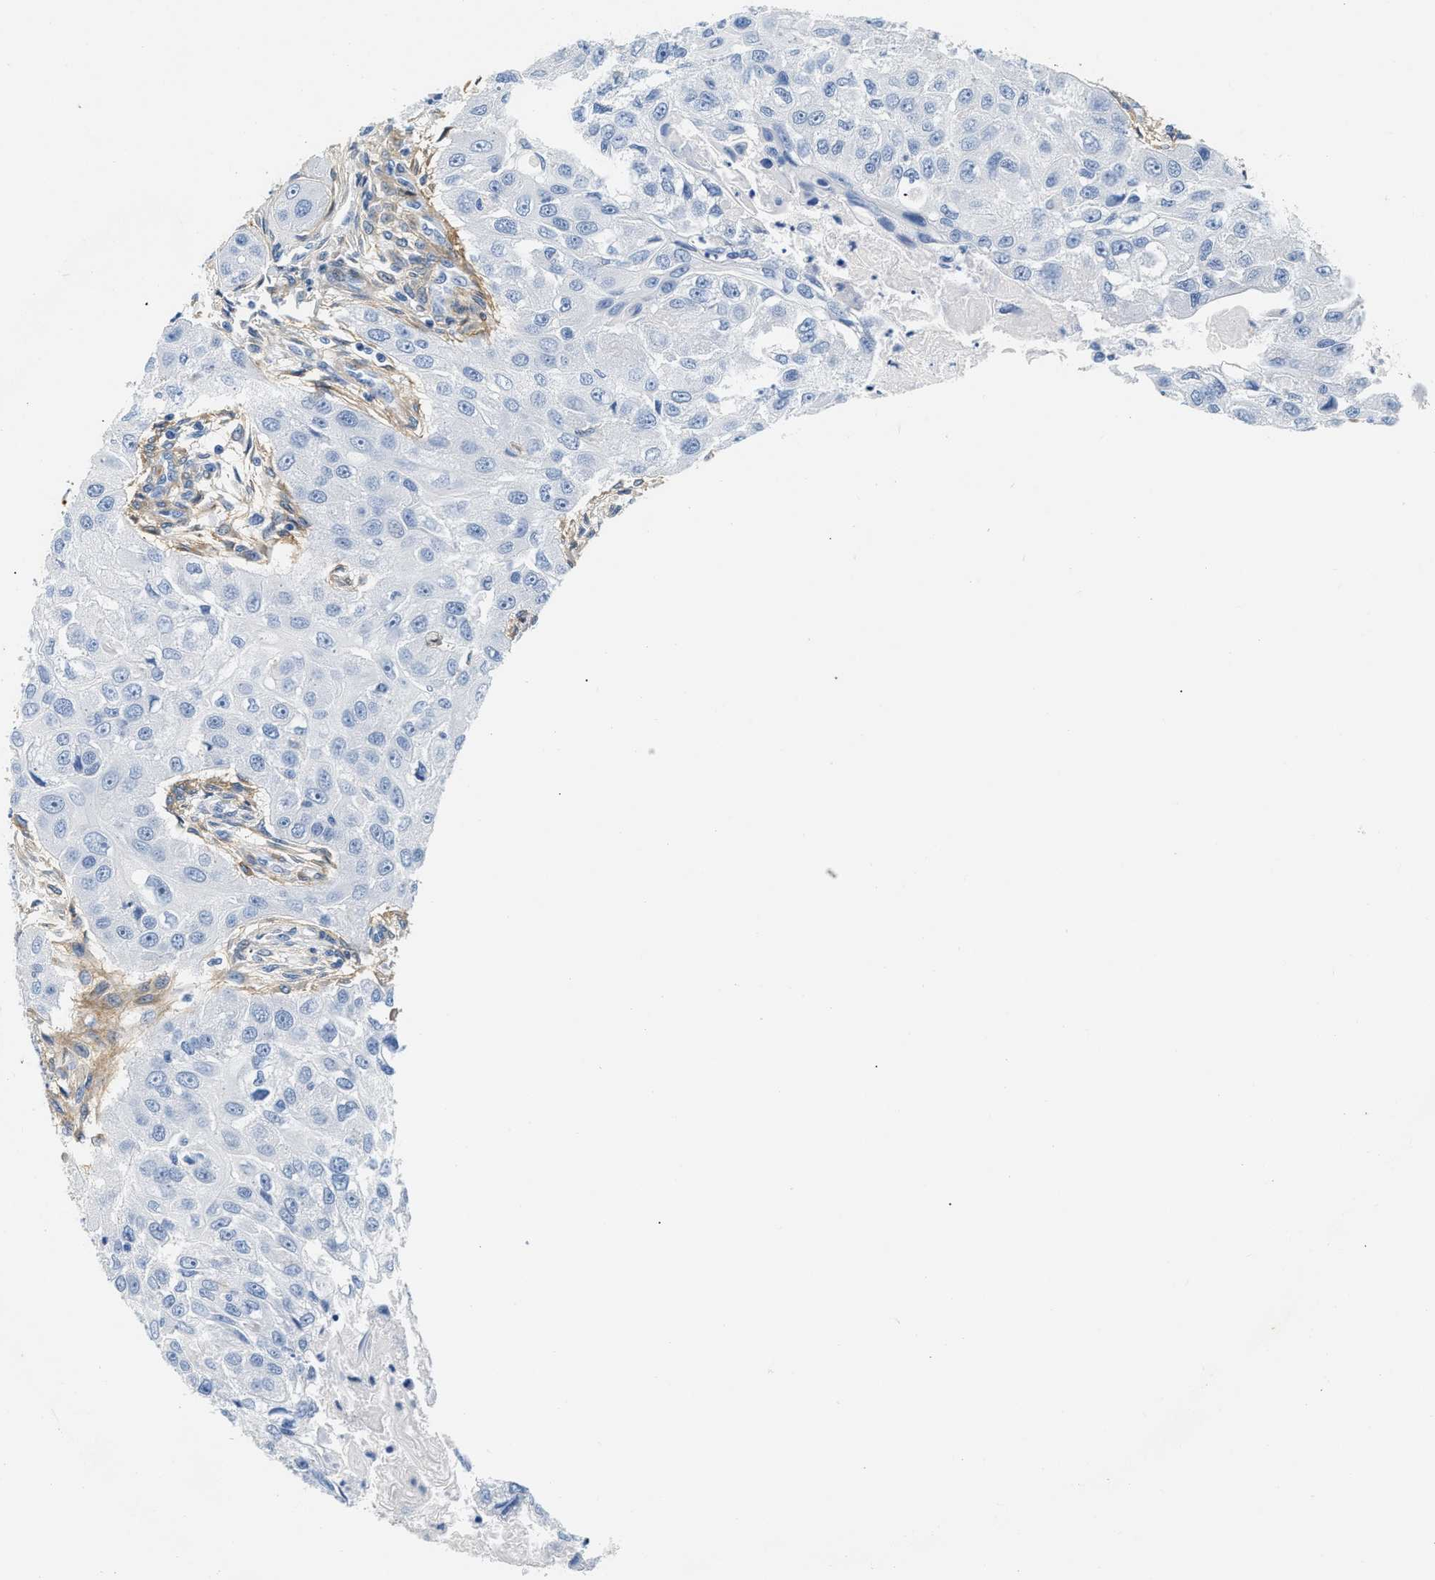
{"staining": {"intensity": "negative", "quantity": "none", "location": "none"}, "tissue": "head and neck cancer", "cell_type": "Tumor cells", "image_type": "cancer", "snomed": [{"axis": "morphology", "description": "Normal tissue, NOS"}, {"axis": "morphology", "description": "Squamous cell carcinoma, NOS"}, {"axis": "topography", "description": "Skeletal muscle"}, {"axis": "topography", "description": "Head-Neck"}], "caption": "An immunohistochemistry (IHC) image of squamous cell carcinoma (head and neck) is shown. There is no staining in tumor cells of squamous cell carcinoma (head and neck).", "gene": "PDGFRB", "patient": {"sex": "male", "age": 51}}